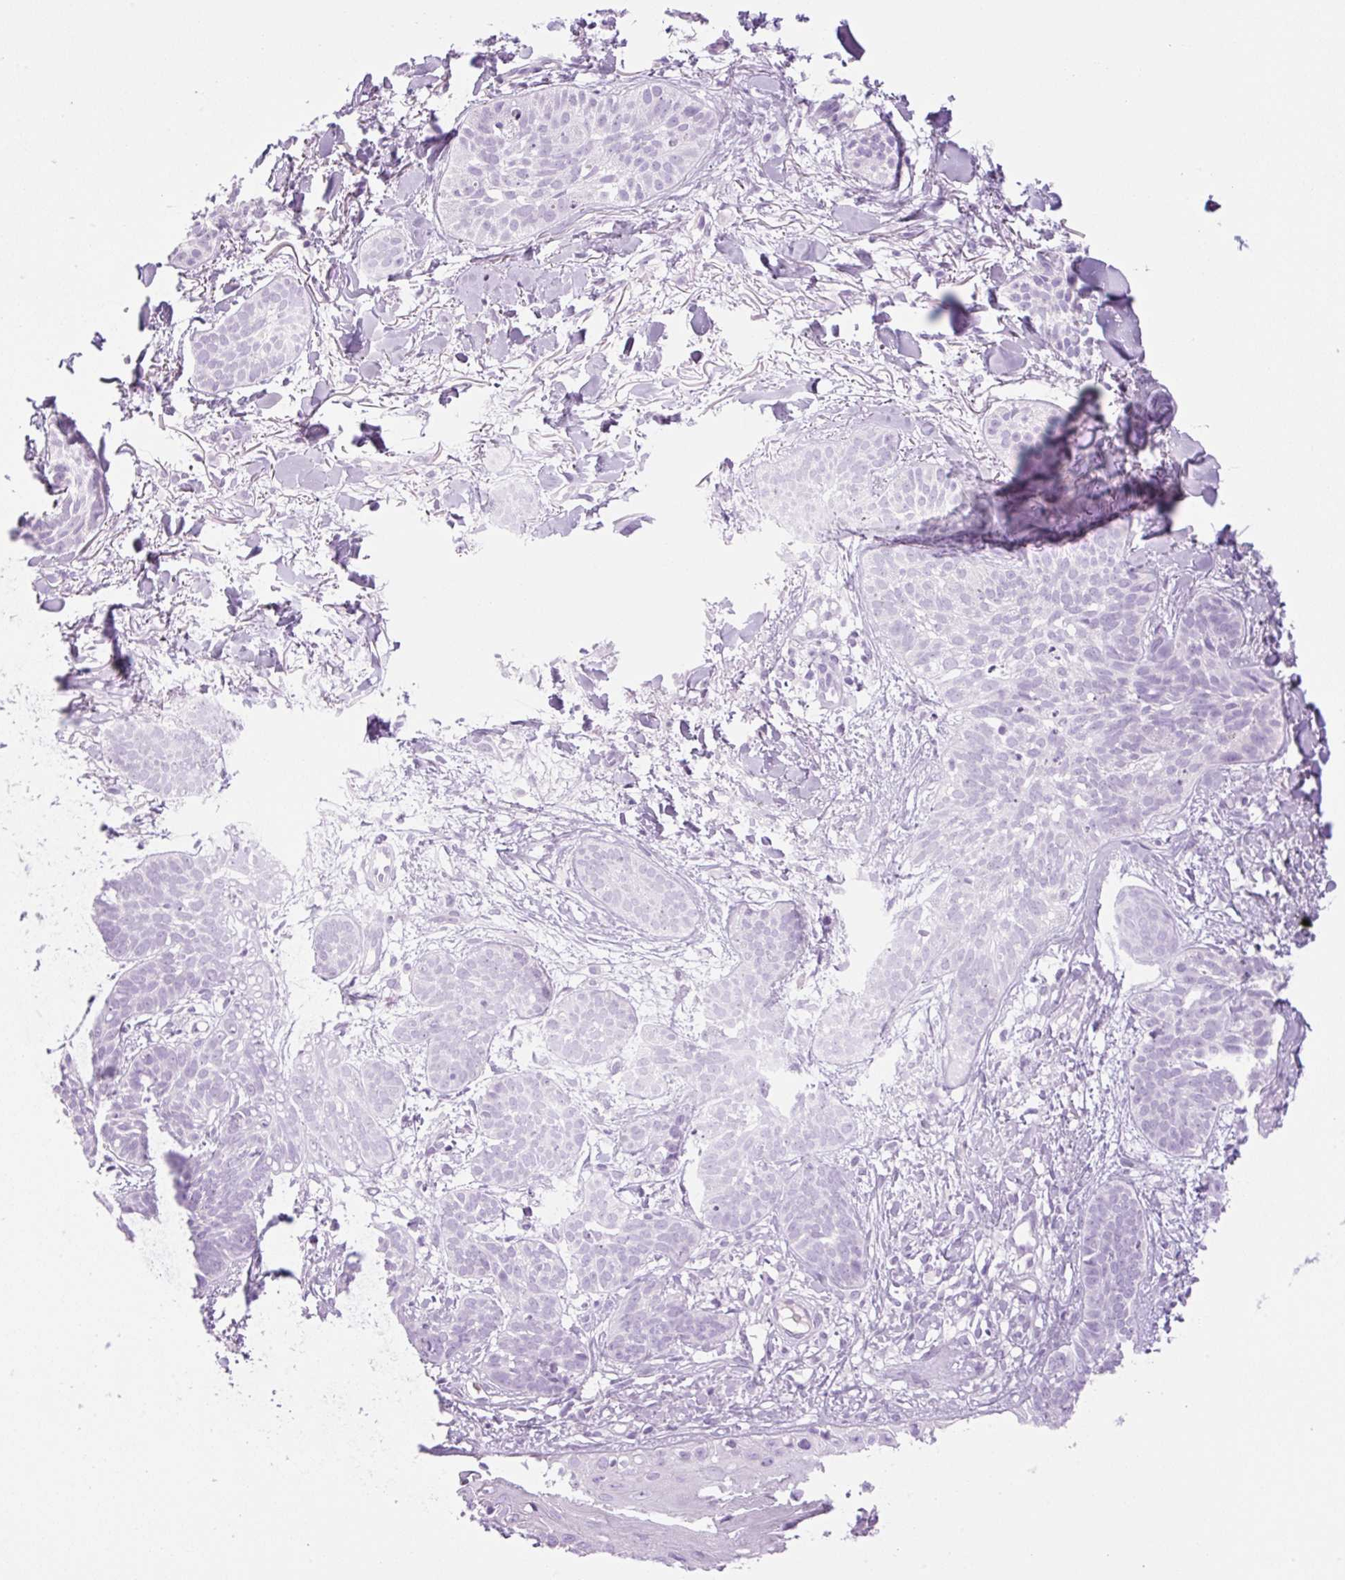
{"staining": {"intensity": "negative", "quantity": "none", "location": "none"}, "tissue": "skin cancer", "cell_type": "Tumor cells", "image_type": "cancer", "snomed": [{"axis": "morphology", "description": "Basal cell carcinoma"}, {"axis": "topography", "description": "Skin"}], "caption": "Basal cell carcinoma (skin) was stained to show a protein in brown. There is no significant staining in tumor cells.", "gene": "PALM3", "patient": {"sex": "male", "age": 52}}